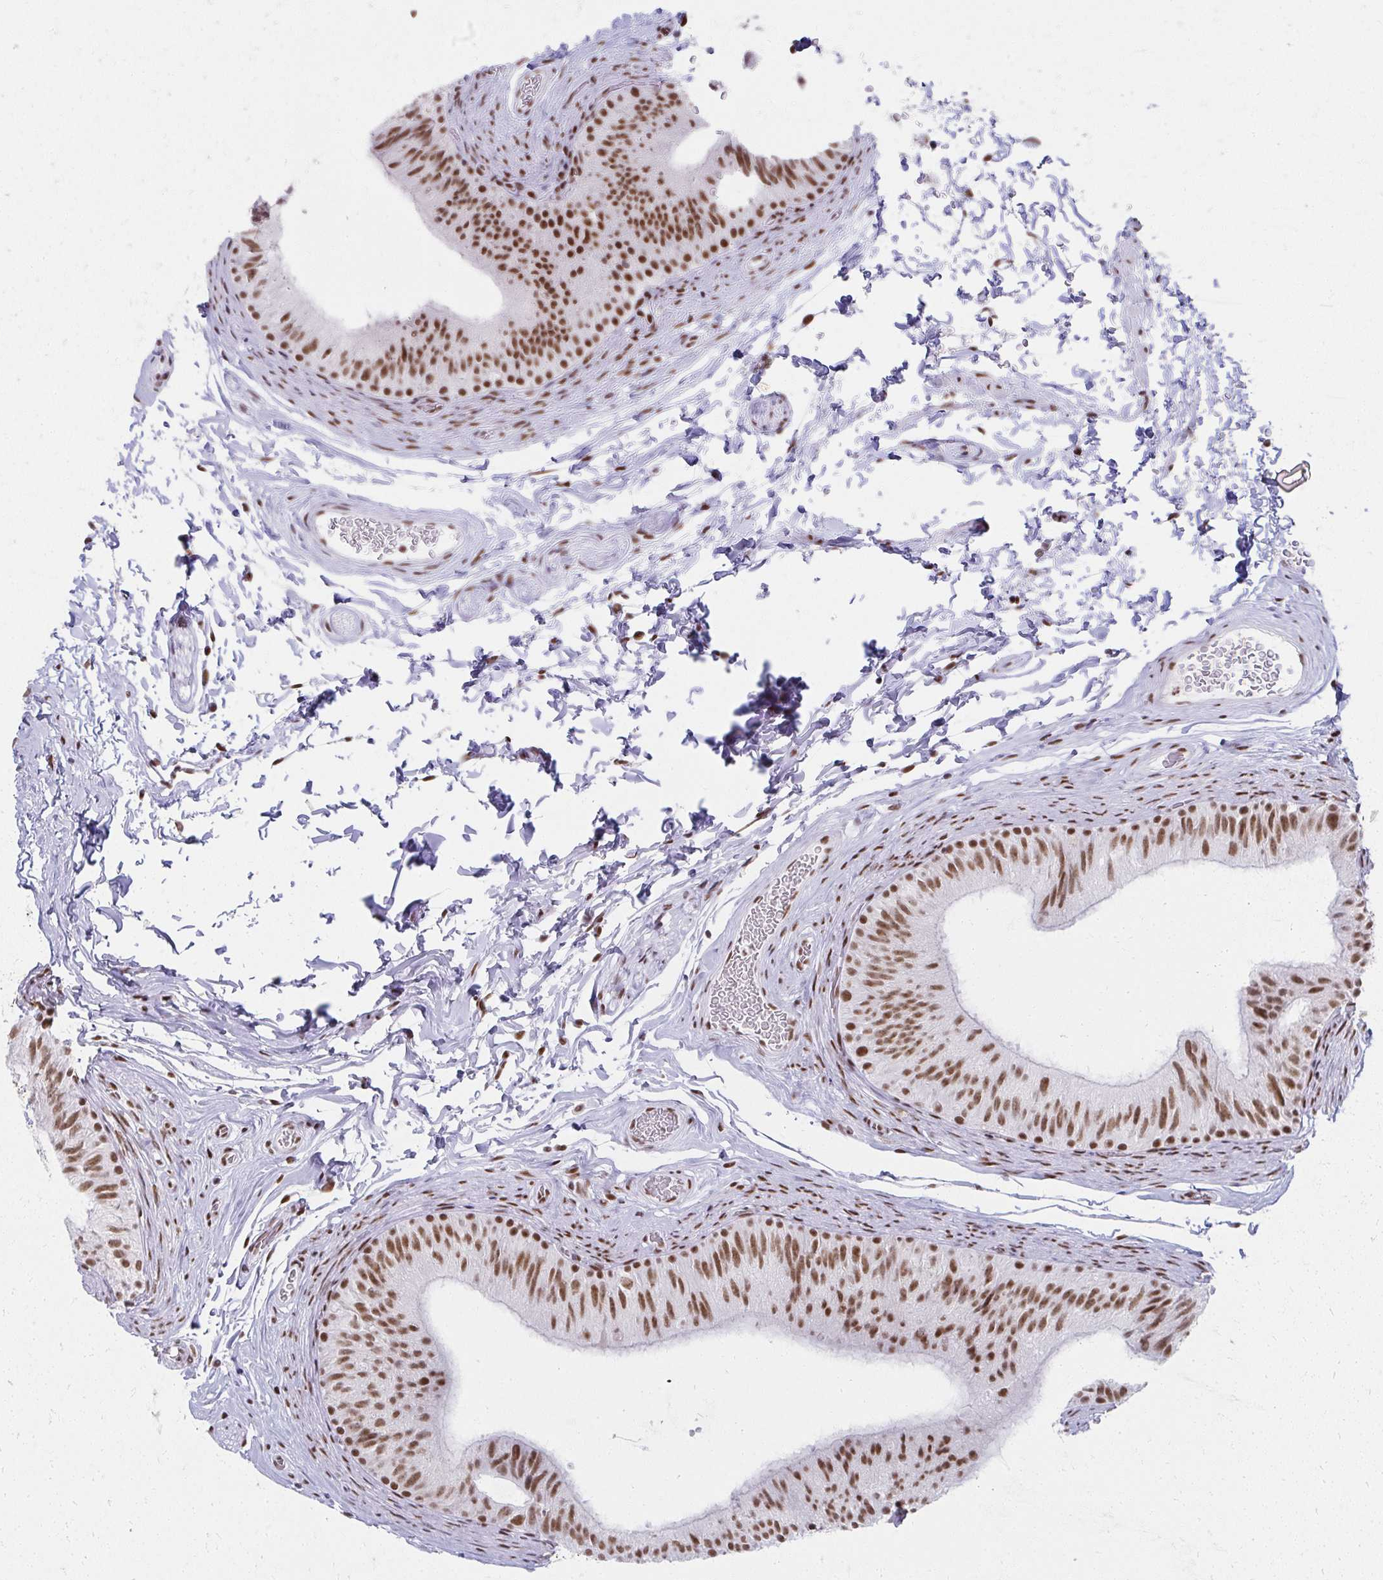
{"staining": {"intensity": "moderate", "quantity": ">75%", "location": "nuclear"}, "tissue": "epididymis", "cell_type": "Glandular cells", "image_type": "normal", "snomed": [{"axis": "morphology", "description": "Normal tissue, NOS"}, {"axis": "topography", "description": "Epididymis, spermatic cord, NOS"}, {"axis": "topography", "description": "Epididymis"}], "caption": "Epididymis stained for a protein demonstrates moderate nuclear positivity in glandular cells. (brown staining indicates protein expression, while blue staining denotes nuclei).", "gene": "CREBBP", "patient": {"sex": "male", "age": 31}}